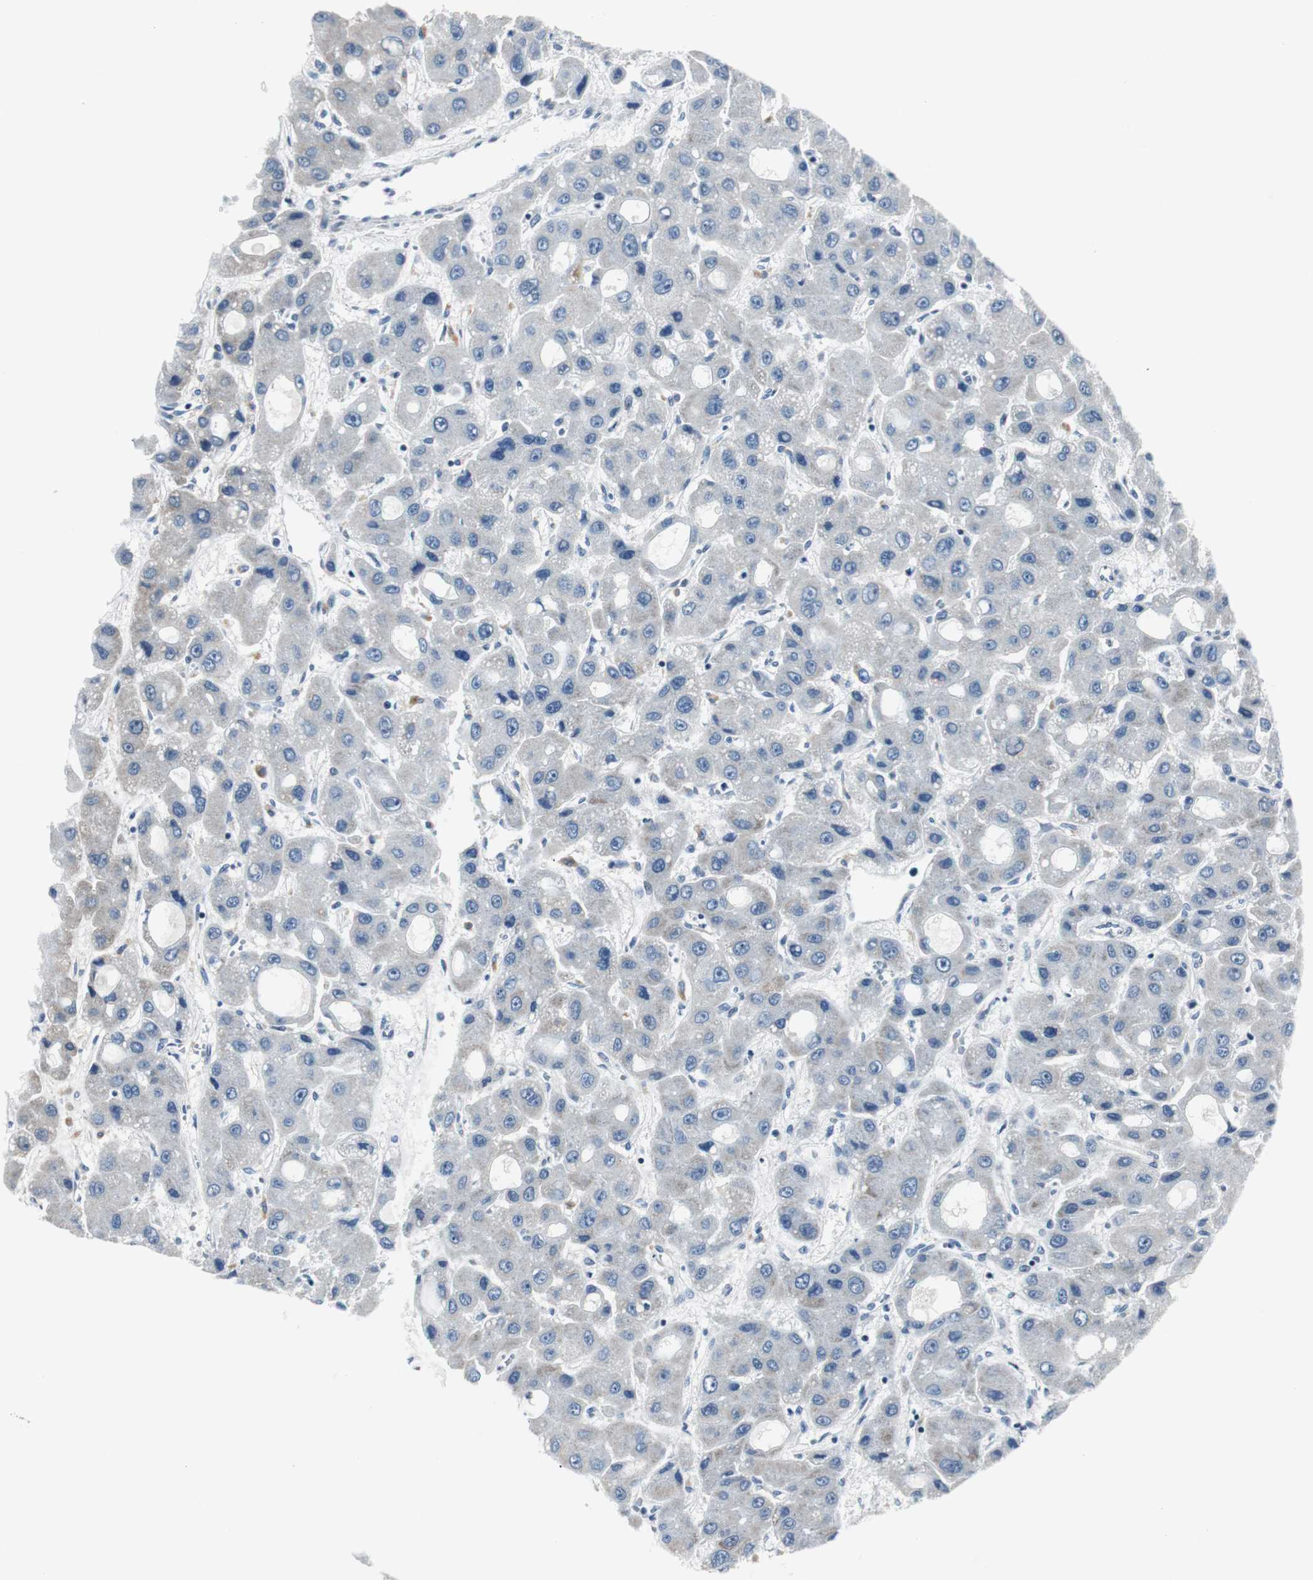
{"staining": {"intensity": "negative", "quantity": "none", "location": "none"}, "tissue": "liver cancer", "cell_type": "Tumor cells", "image_type": "cancer", "snomed": [{"axis": "morphology", "description": "Carcinoma, Hepatocellular, NOS"}, {"axis": "topography", "description": "Liver"}], "caption": "Tumor cells are negative for brown protein staining in liver cancer (hepatocellular carcinoma).", "gene": "MTA1", "patient": {"sex": "male", "age": 55}}